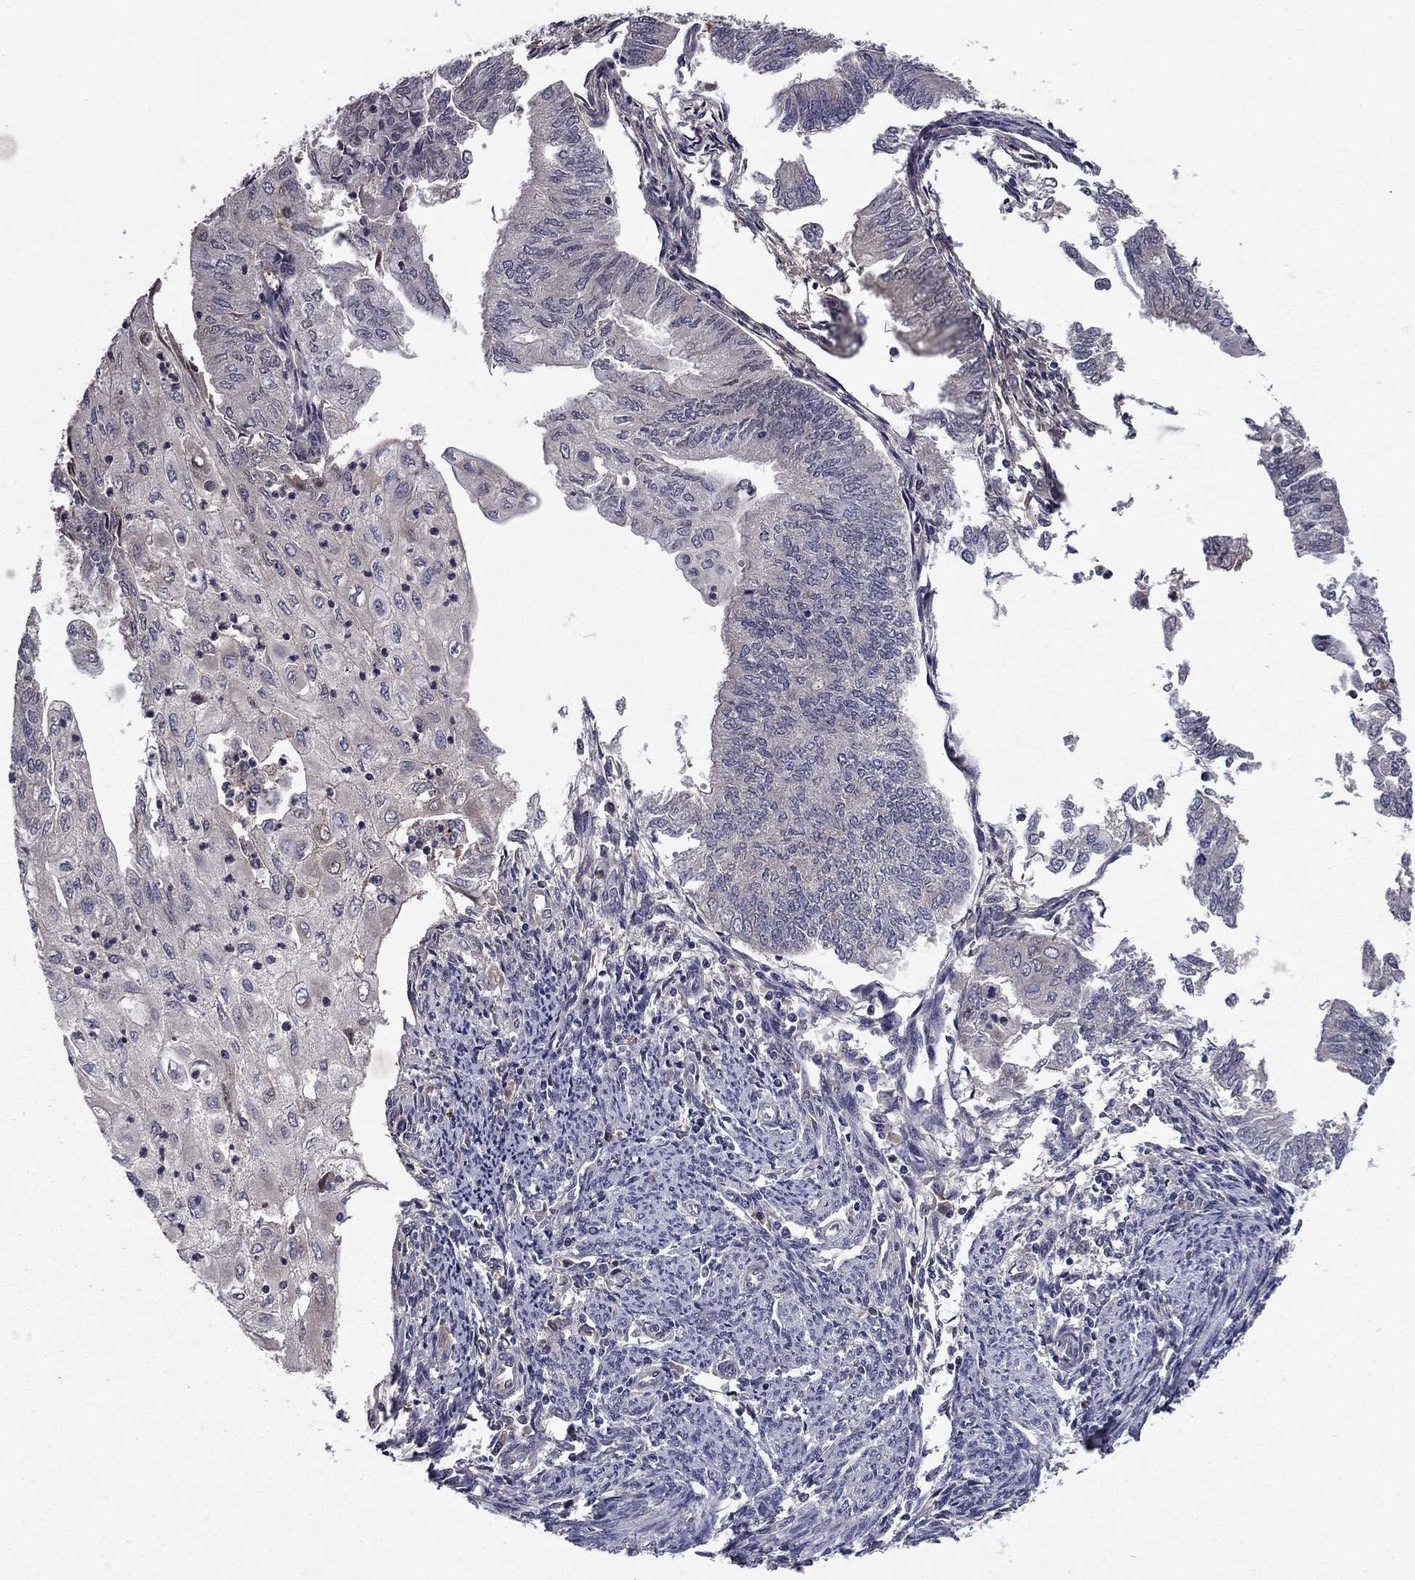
{"staining": {"intensity": "negative", "quantity": "none", "location": "none"}, "tissue": "endometrial cancer", "cell_type": "Tumor cells", "image_type": "cancer", "snomed": [{"axis": "morphology", "description": "Adenocarcinoma, NOS"}, {"axis": "topography", "description": "Endometrium"}], "caption": "Protein analysis of endometrial adenocarcinoma exhibits no significant expression in tumor cells. (DAB (3,3'-diaminobenzidine) immunohistochemistry (IHC) visualized using brightfield microscopy, high magnification).", "gene": "PROS1", "patient": {"sex": "female", "age": 59}}